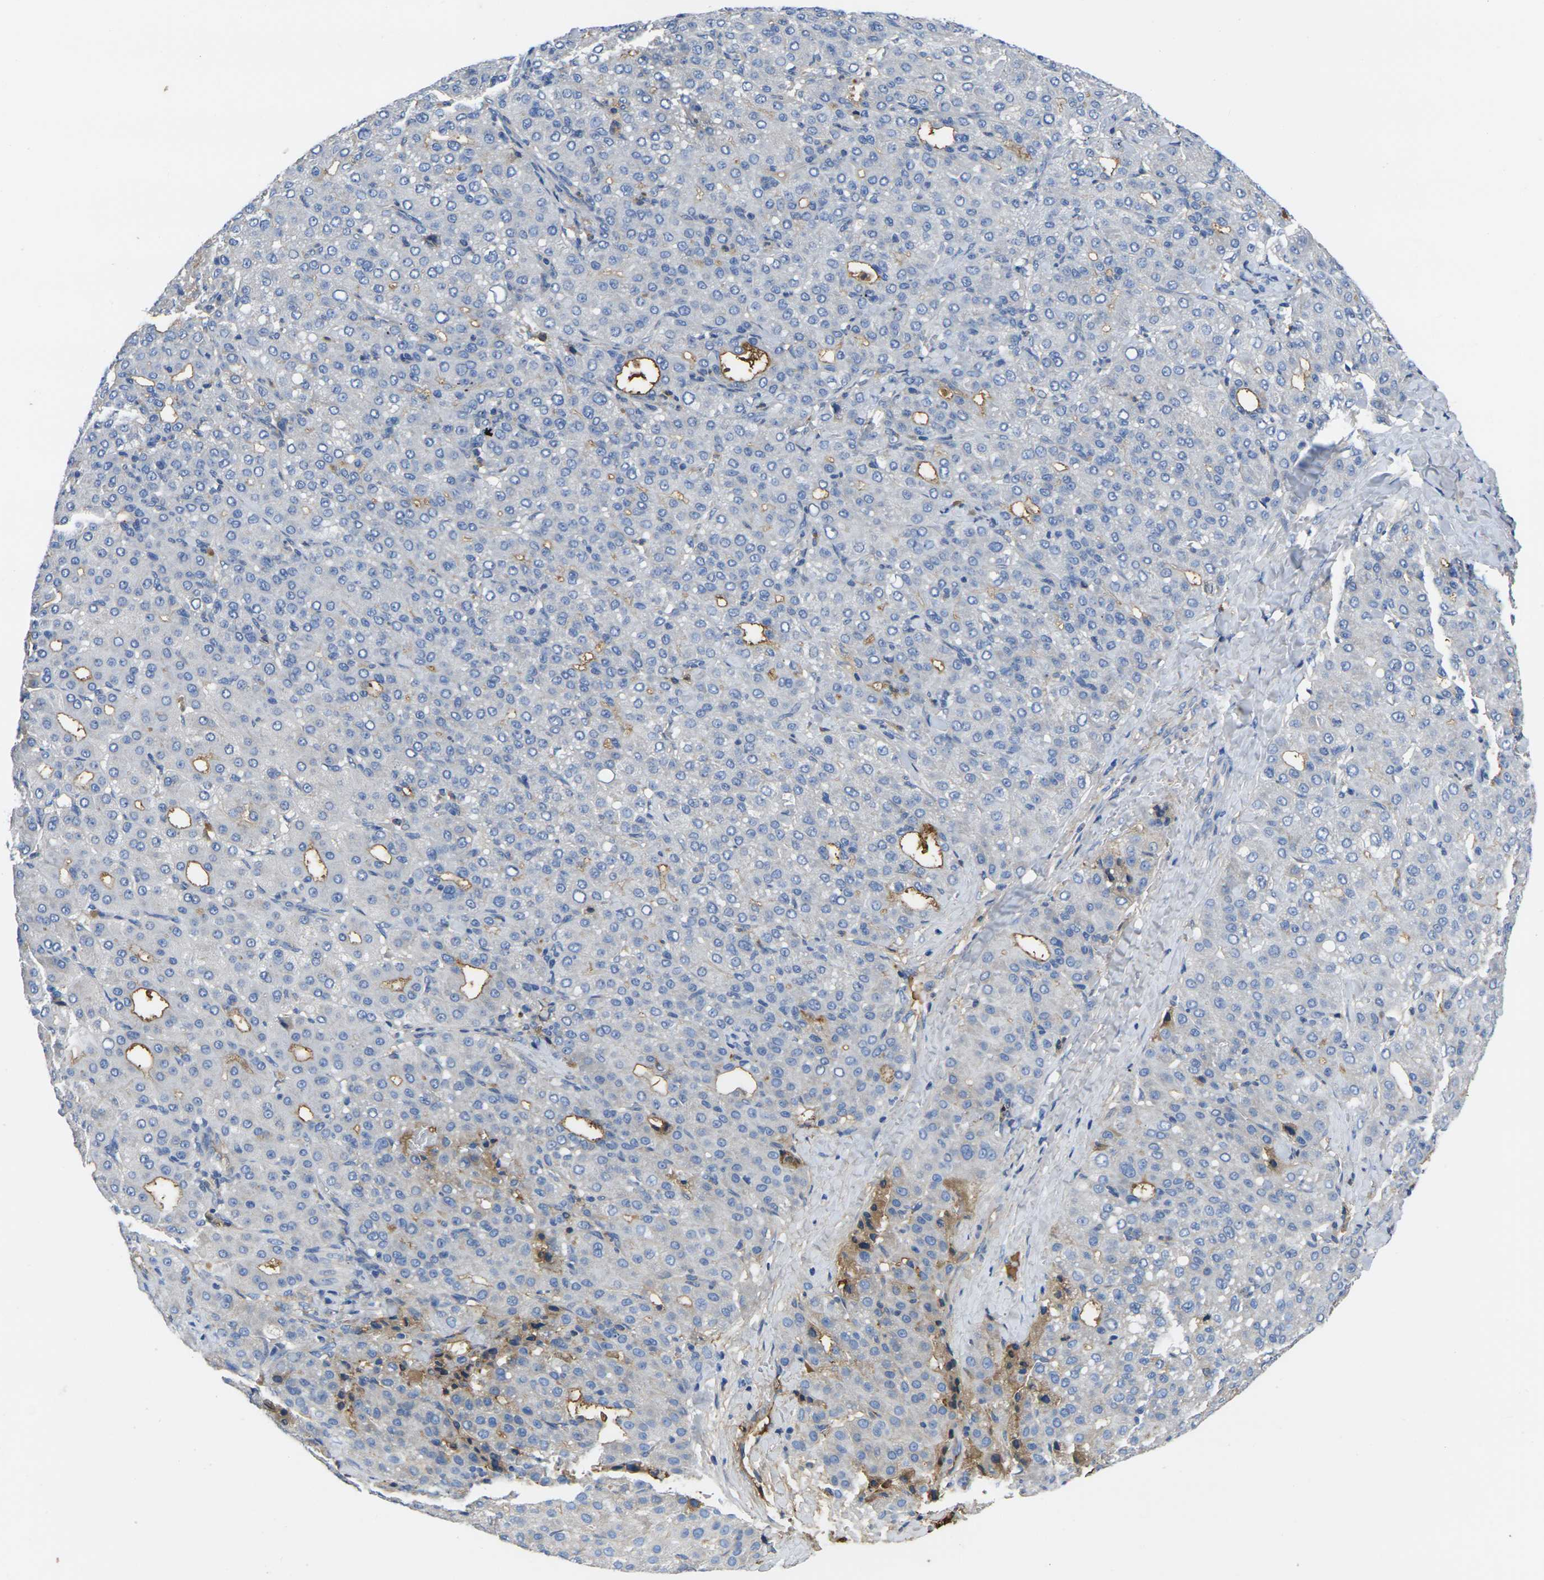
{"staining": {"intensity": "moderate", "quantity": "25%-75%", "location": "cytoplasmic/membranous"}, "tissue": "liver cancer", "cell_type": "Tumor cells", "image_type": "cancer", "snomed": [{"axis": "morphology", "description": "Carcinoma, Hepatocellular, NOS"}, {"axis": "topography", "description": "Liver"}], "caption": "Human hepatocellular carcinoma (liver) stained with a brown dye reveals moderate cytoplasmic/membranous positive expression in about 25%-75% of tumor cells.", "gene": "GREM2", "patient": {"sex": "male", "age": 65}}